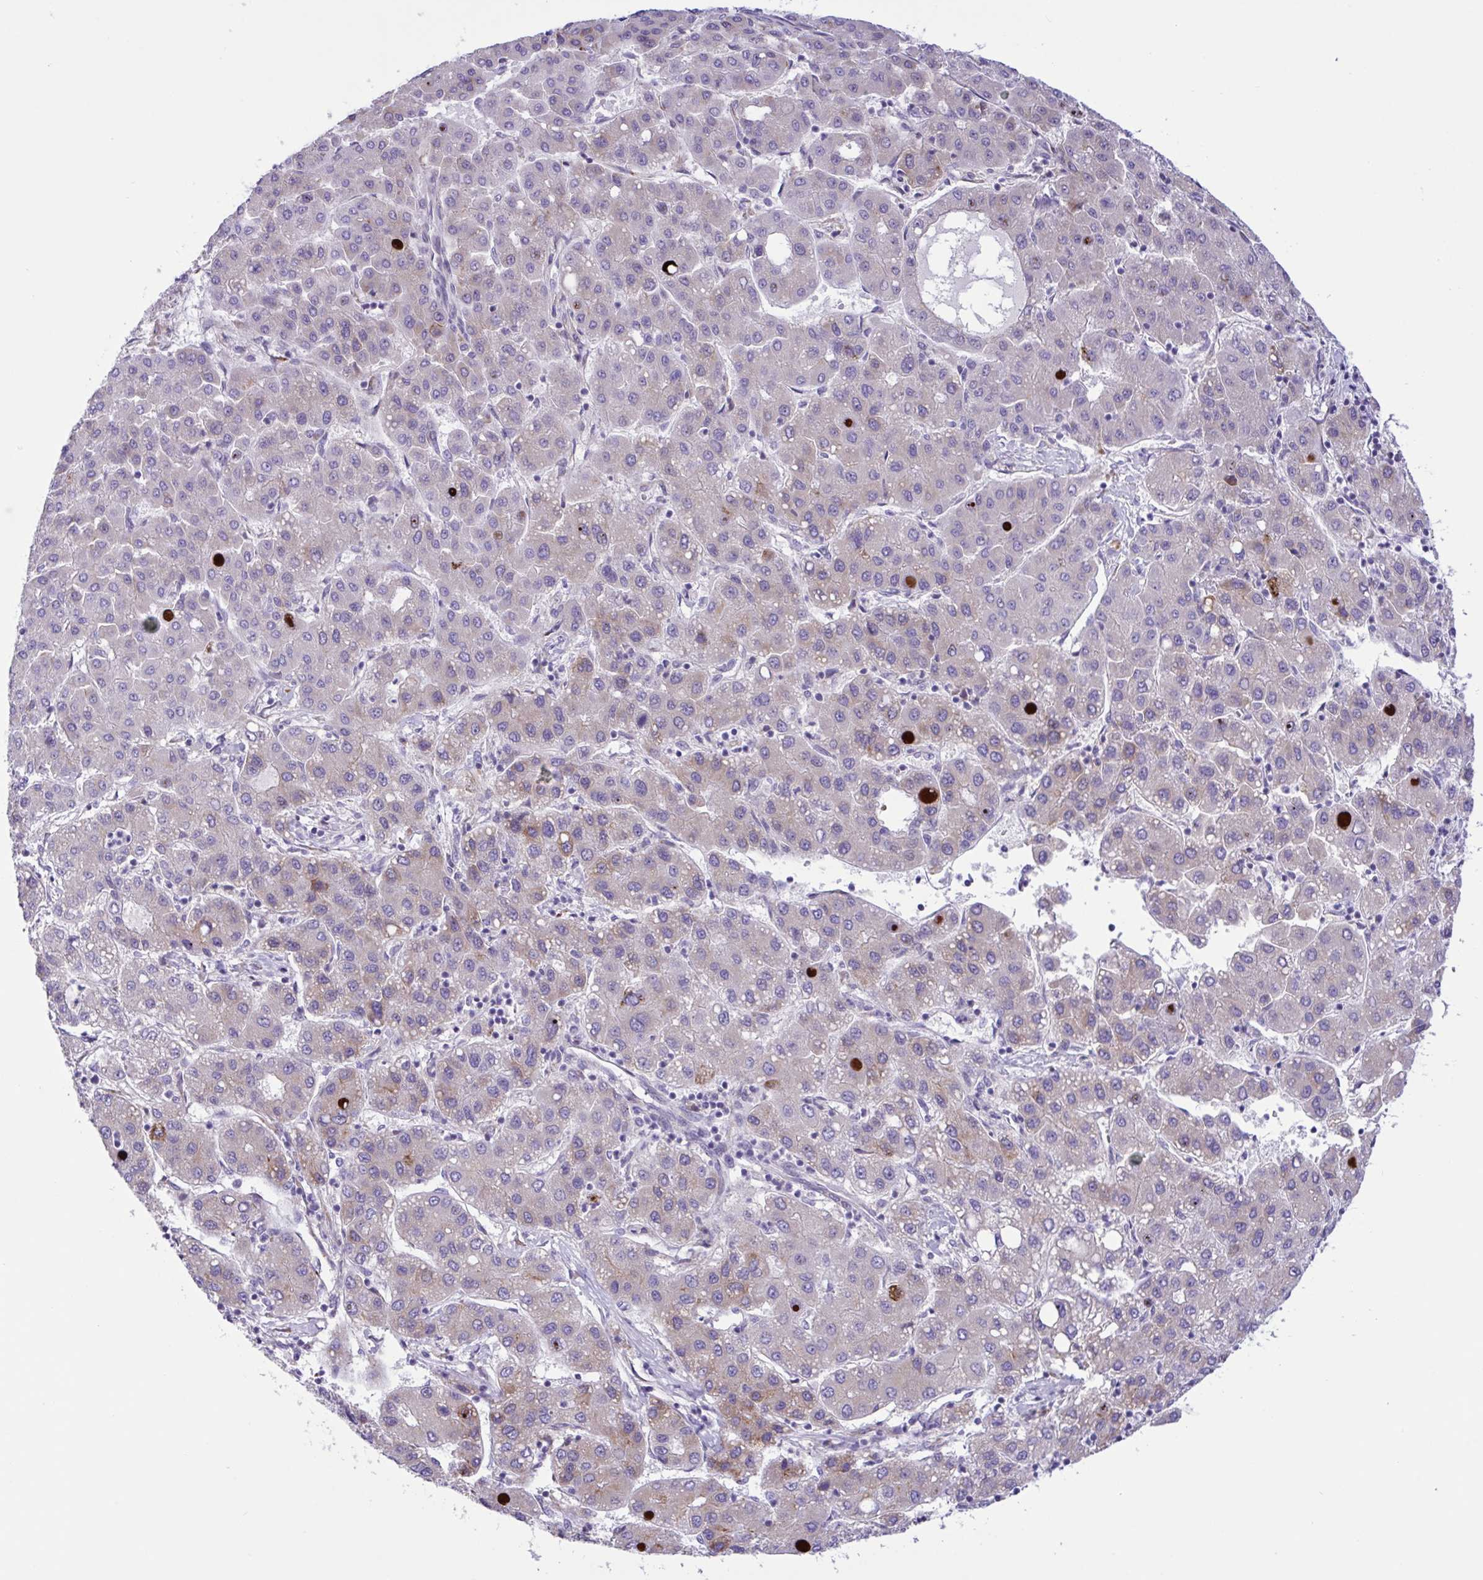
{"staining": {"intensity": "moderate", "quantity": "<25%", "location": "cytoplasmic/membranous"}, "tissue": "liver cancer", "cell_type": "Tumor cells", "image_type": "cancer", "snomed": [{"axis": "morphology", "description": "Carcinoma, Hepatocellular, NOS"}, {"axis": "topography", "description": "Liver"}], "caption": "This is a photomicrograph of immunohistochemistry staining of liver hepatocellular carcinoma, which shows moderate positivity in the cytoplasmic/membranous of tumor cells.", "gene": "DSC3", "patient": {"sex": "male", "age": 65}}